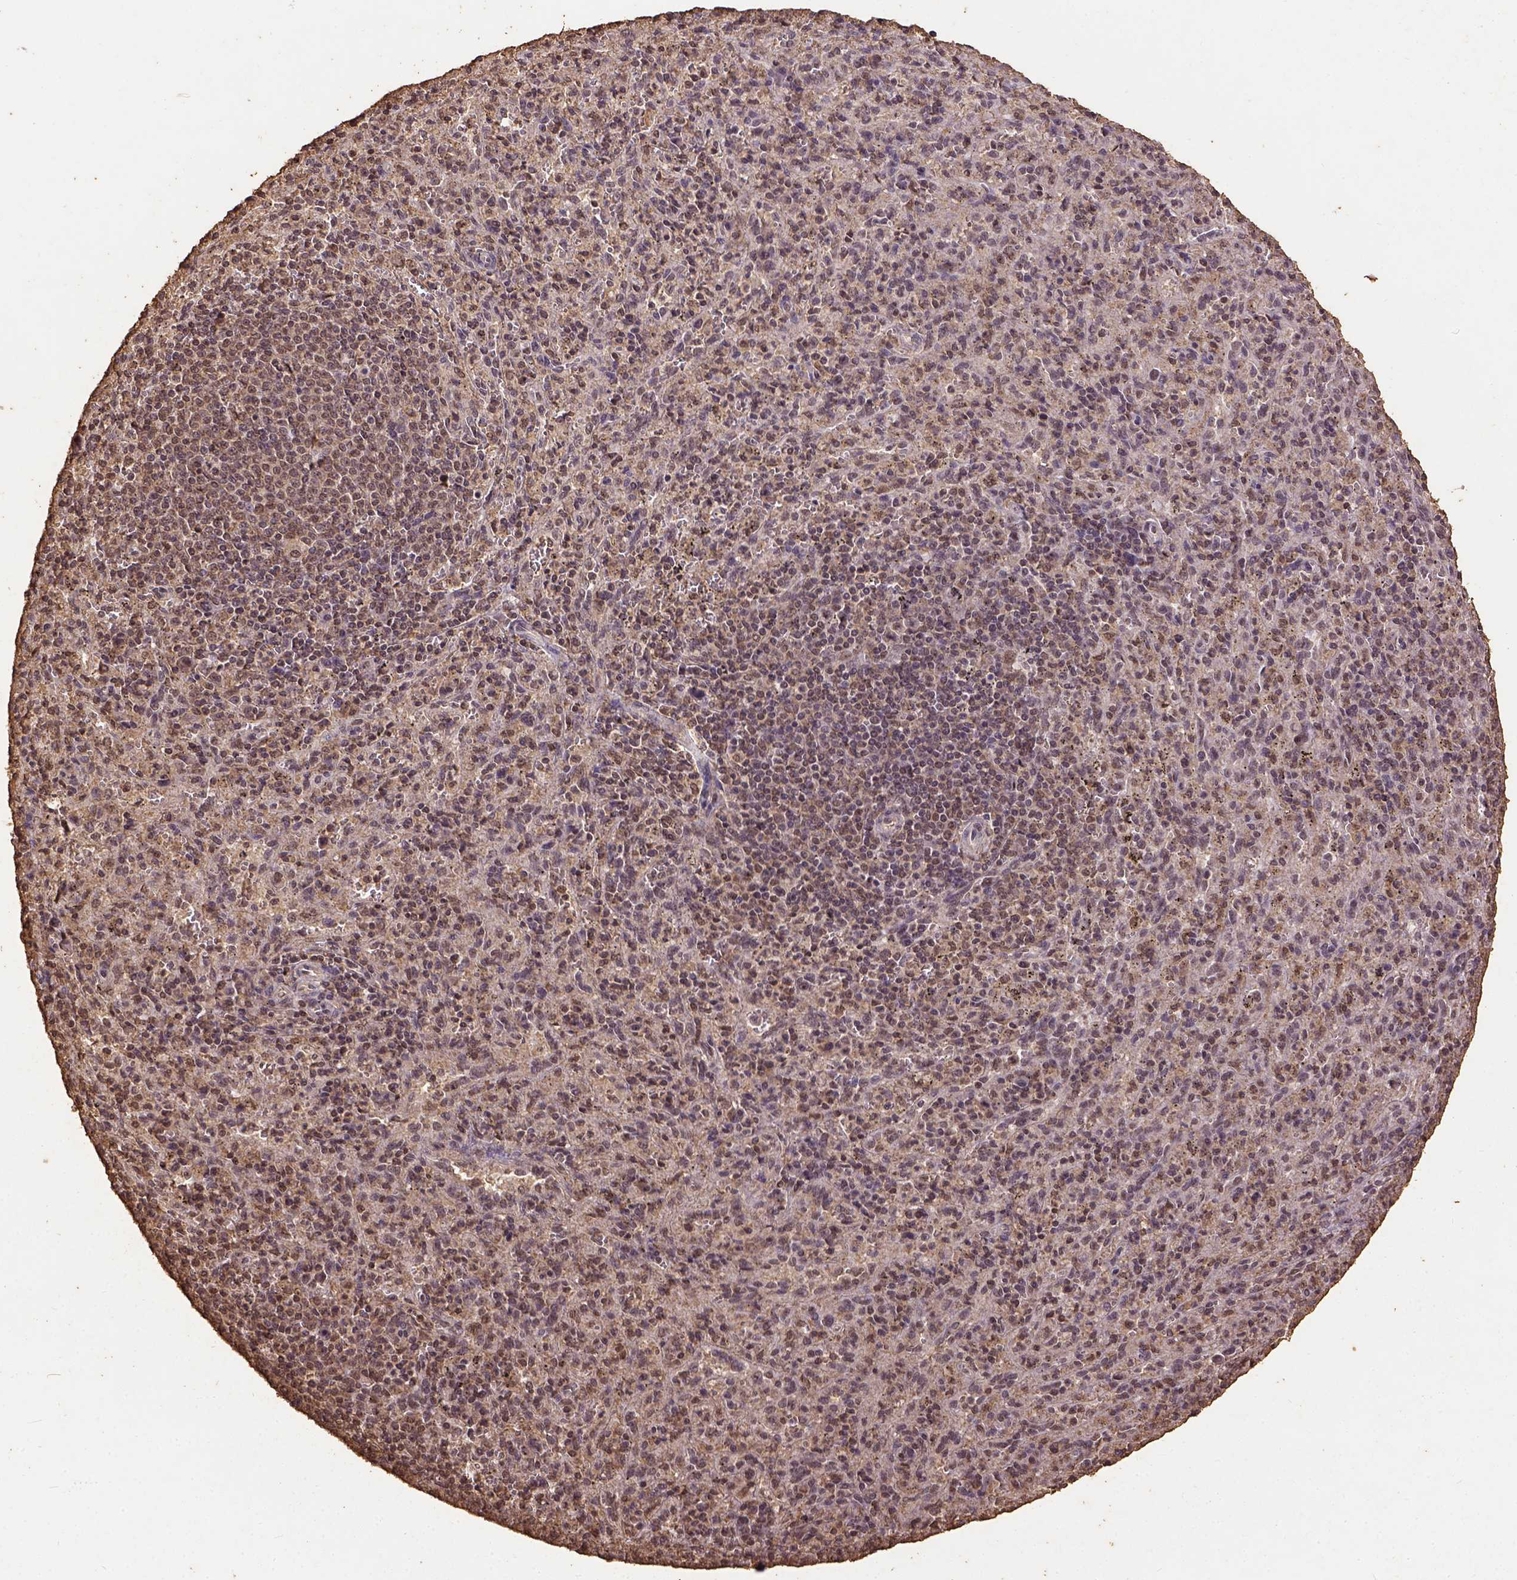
{"staining": {"intensity": "moderate", "quantity": "25%-75%", "location": "nuclear"}, "tissue": "spleen", "cell_type": "Cells in red pulp", "image_type": "normal", "snomed": [{"axis": "morphology", "description": "Normal tissue, NOS"}, {"axis": "topography", "description": "Spleen"}], "caption": "Immunohistochemistry of normal spleen exhibits medium levels of moderate nuclear expression in approximately 25%-75% of cells in red pulp.", "gene": "NACC1", "patient": {"sex": "male", "age": 57}}